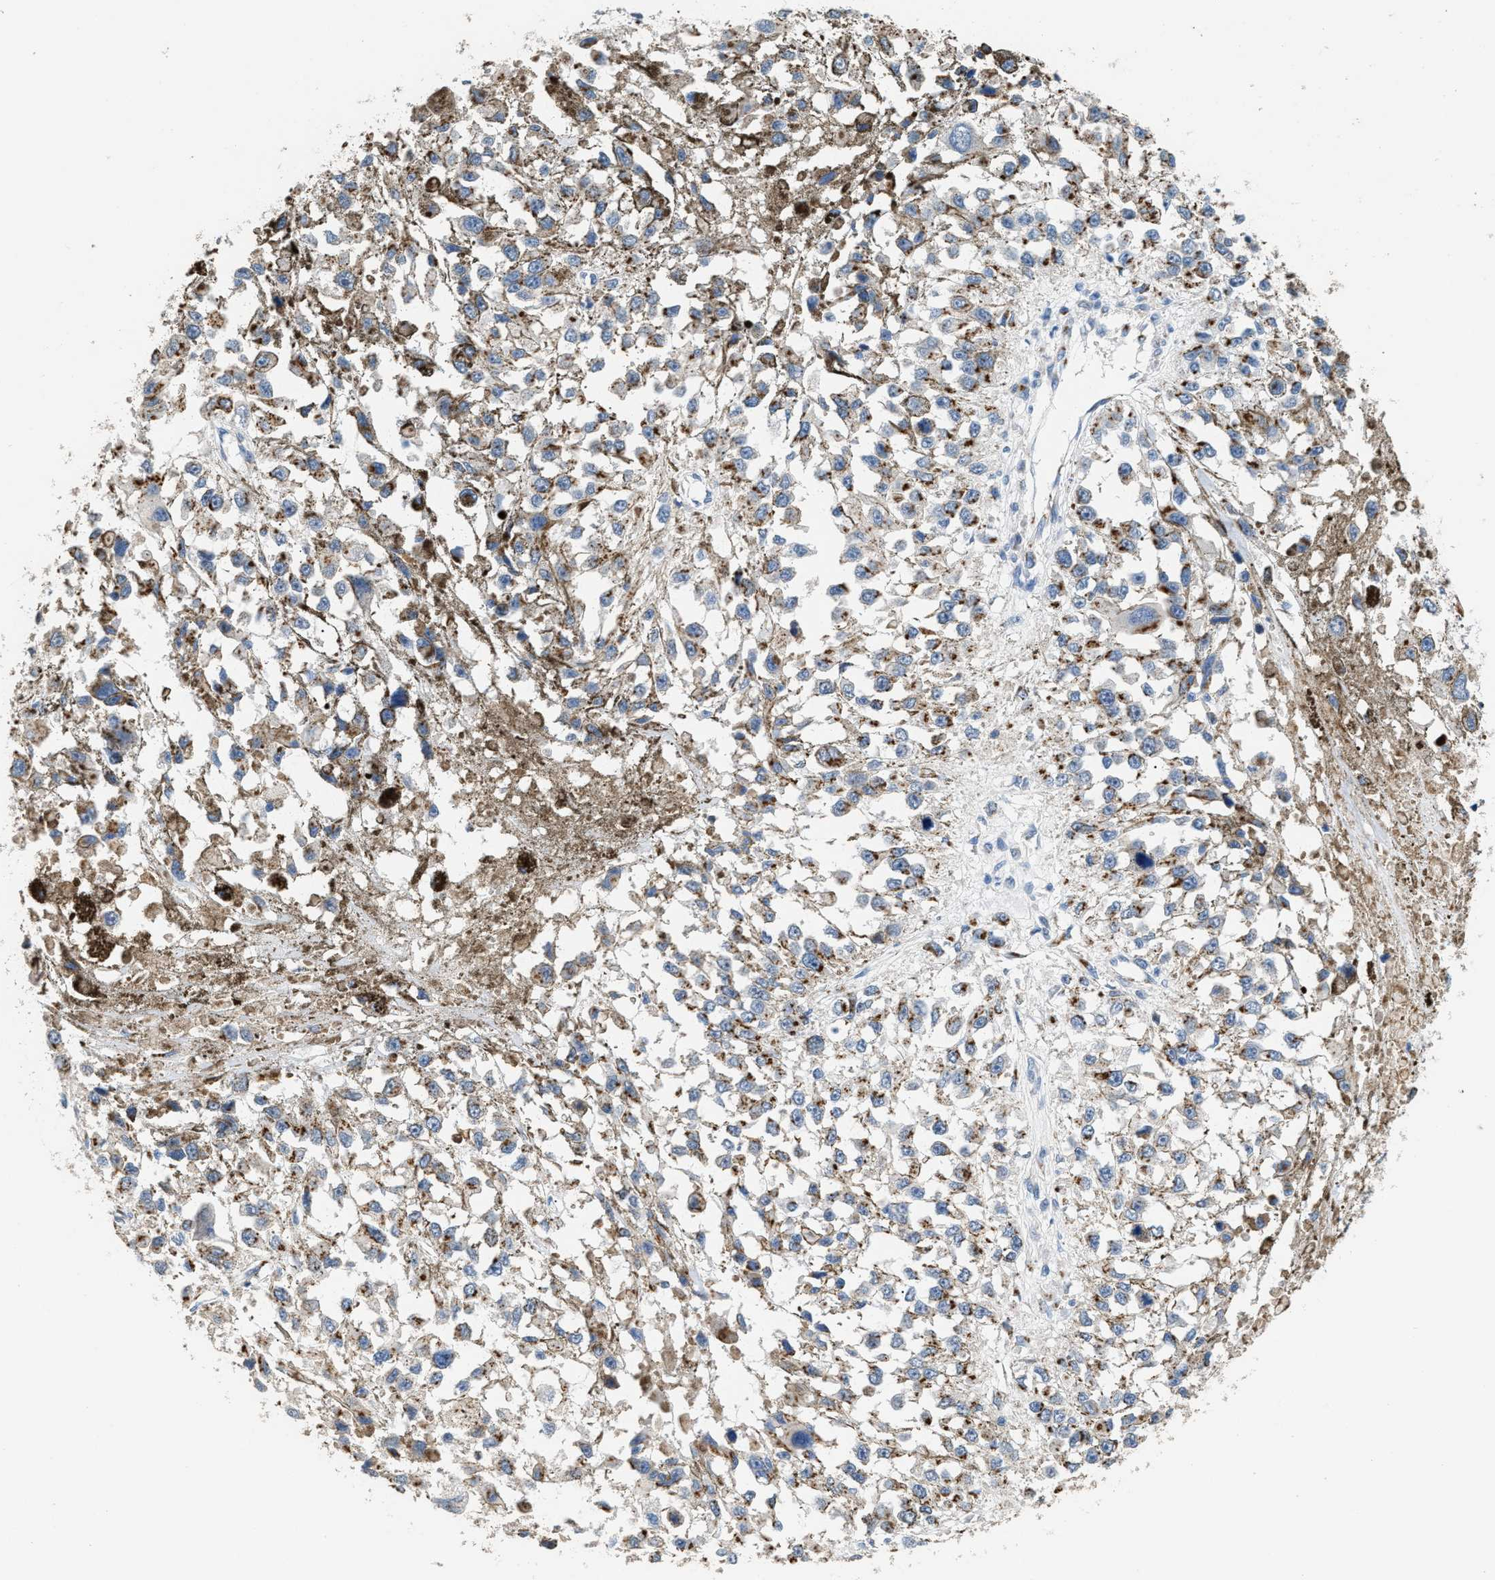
{"staining": {"intensity": "moderate", "quantity": ">75%", "location": "cytoplasmic/membranous"}, "tissue": "melanoma", "cell_type": "Tumor cells", "image_type": "cancer", "snomed": [{"axis": "morphology", "description": "Malignant melanoma, Metastatic site"}, {"axis": "topography", "description": "Lymph node"}], "caption": "Protein expression analysis of human malignant melanoma (metastatic site) reveals moderate cytoplasmic/membranous staining in about >75% of tumor cells.", "gene": "GOLM1", "patient": {"sex": "male", "age": 59}}